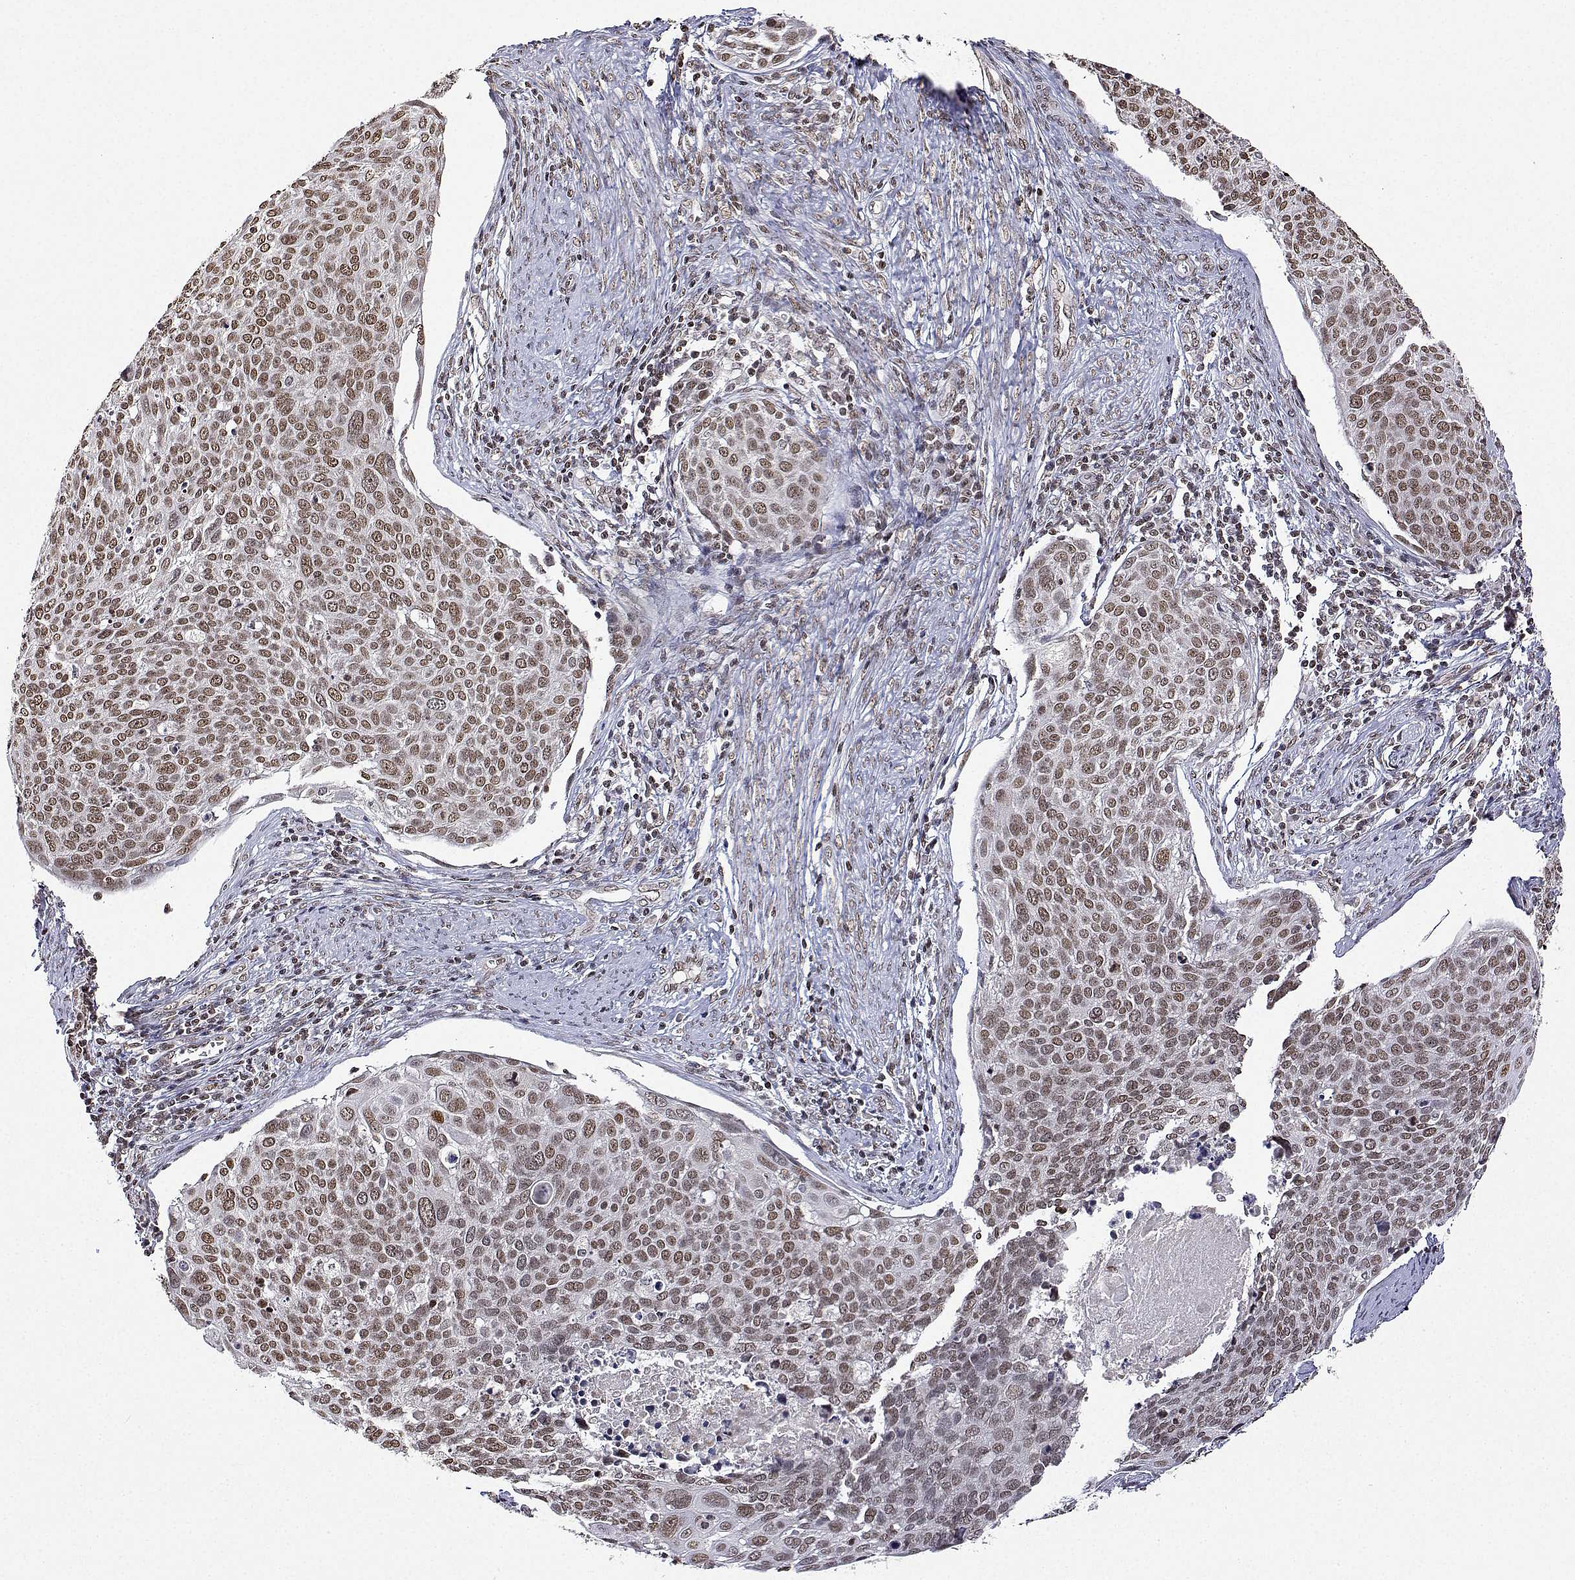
{"staining": {"intensity": "moderate", "quantity": ">75%", "location": "nuclear"}, "tissue": "cervical cancer", "cell_type": "Tumor cells", "image_type": "cancer", "snomed": [{"axis": "morphology", "description": "Squamous cell carcinoma, NOS"}, {"axis": "topography", "description": "Cervix"}], "caption": "The photomicrograph reveals staining of cervical cancer, revealing moderate nuclear protein expression (brown color) within tumor cells.", "gene": "XPC", "patient": {"sex": "female", "age": 39}}